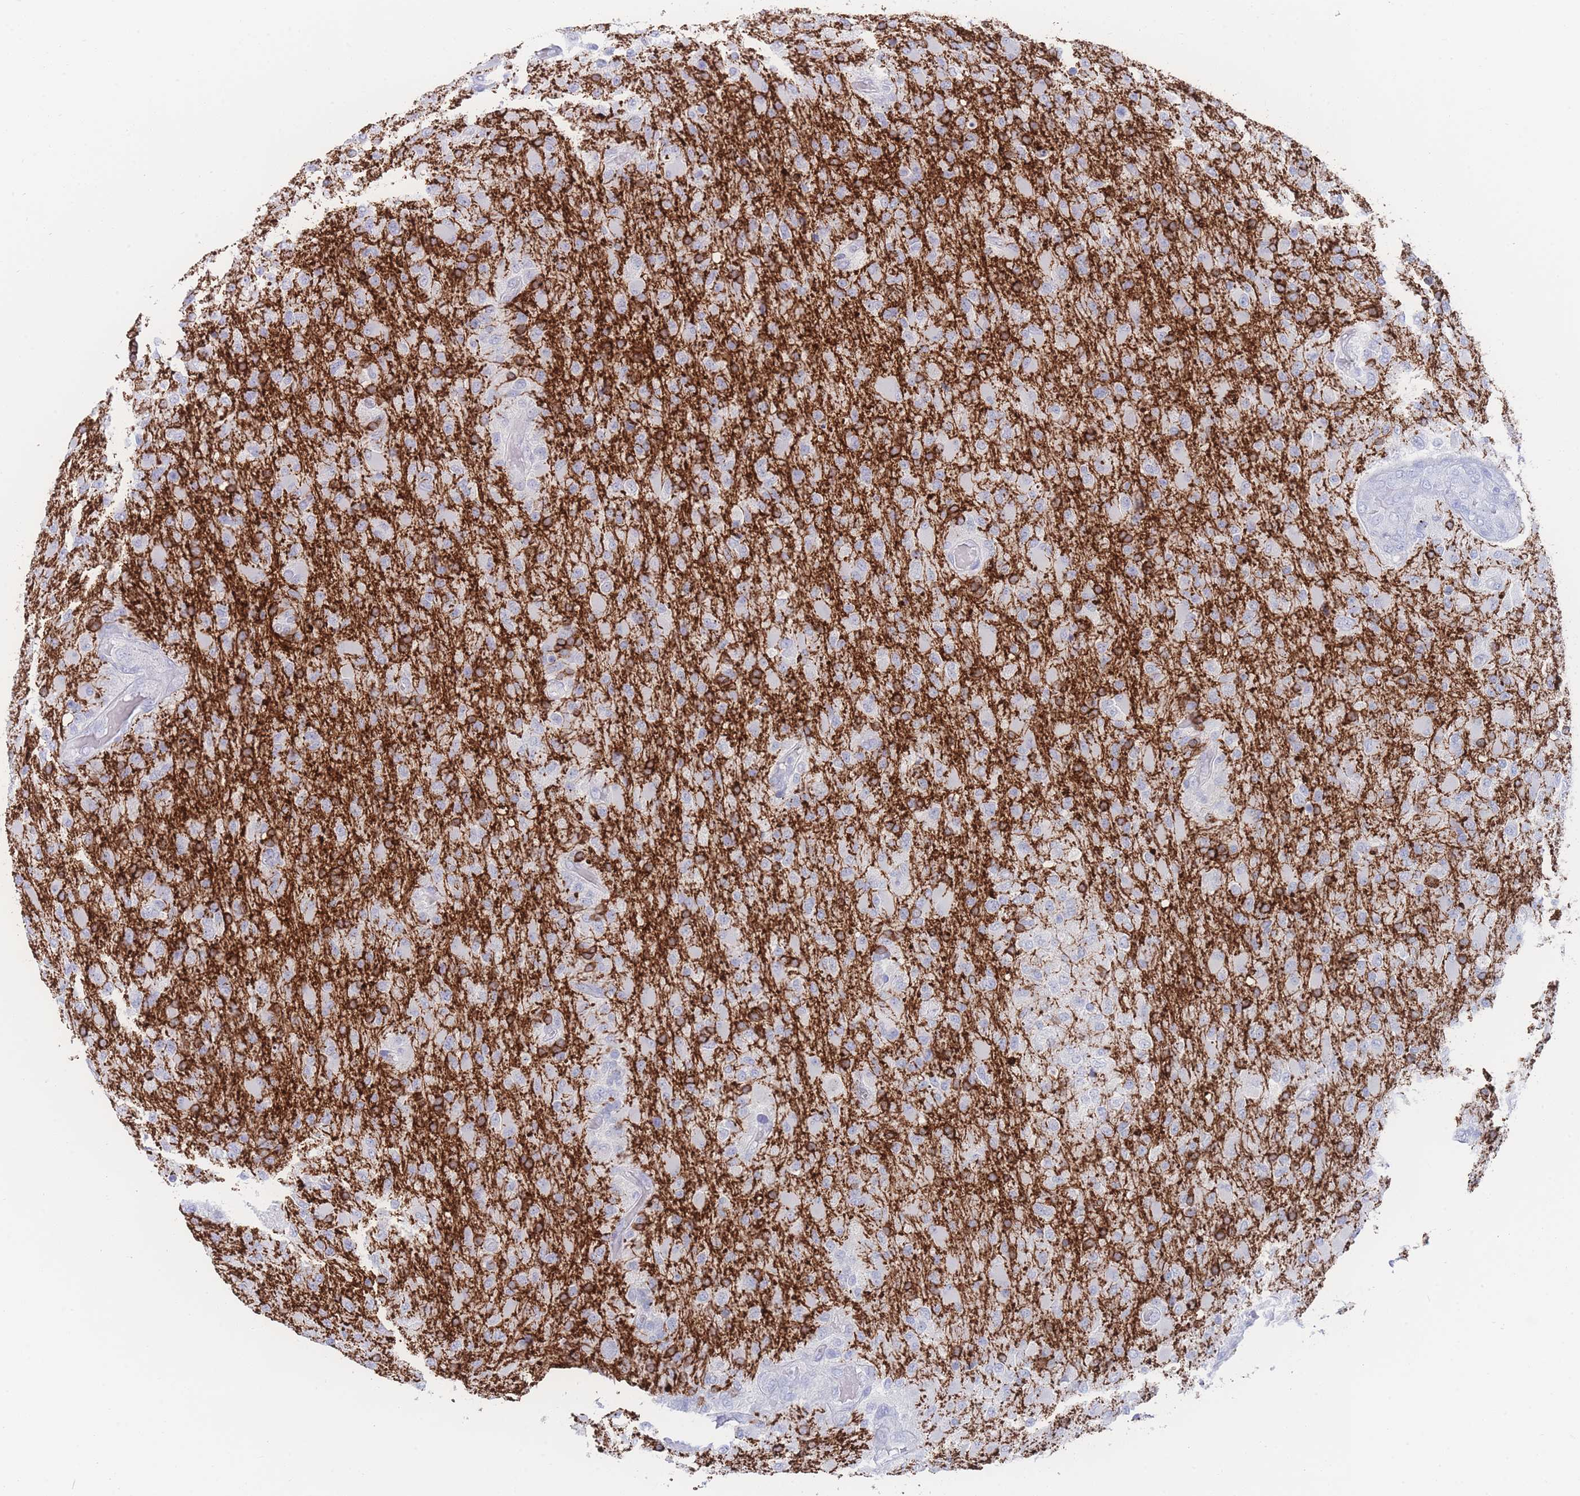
{"staining": {"intensity": "negative", "quantity": "none", "location": "none"}, "tissue": "glioma", "cell_type": "Tumor cells", "image_type": "cancer", "snomed": [{"axis": "morphology", "description": "Glioma, malignant, Low grade"}, {"axis": "topography", "description": "Brain"}], "caption": "Human malignant low-grade glioma stained for a protein using immunohistochemistry (IHC) demonstrates no positivity in tumor cells.", "gene": "LRRC37A", "patient": {"sex": "male", "age": 65}}